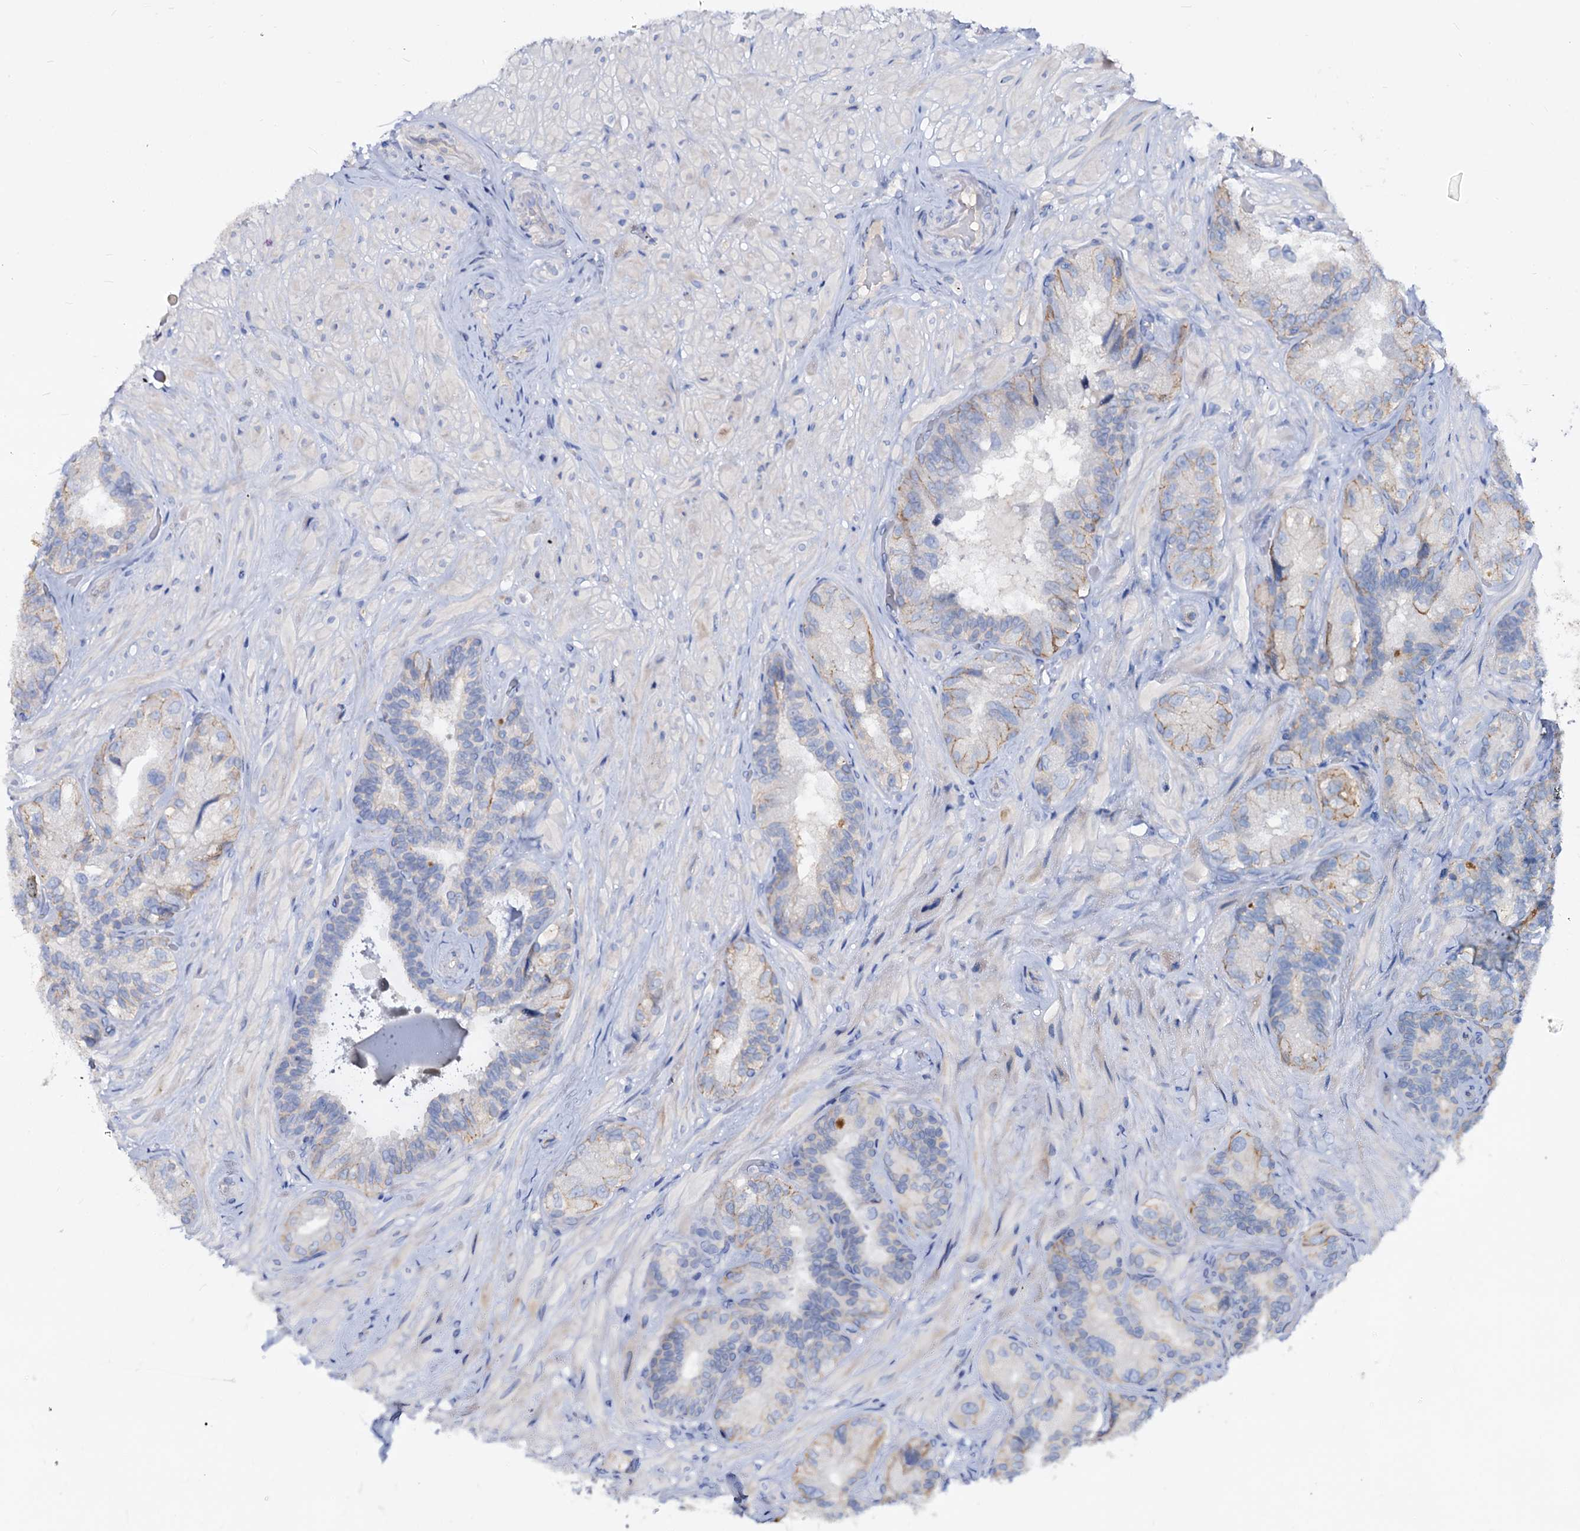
{"staining": {"intensity": "weak", "quantity": "<25%", "location": "cytoplasmic/membranous"}, "tissue": "seminal vesicle", "cell_type": "Glandular cells", "image_type": "normal", "snomed": [{"axis": "morphology", "description": "Normal tissue, NOS"}, {"axis": "topography", "description": "Prostate and seminal vesicle, NOS"}, {"axis": "topography", "description": "Prostate"}, {"axis": "topography", "description": "Seminal veicle"}], "caption": "Immunohistochemical staining of benign human seminal vesicle reveals no significant staining in glandular cells. (Immunohistochemistry, brightfield microscopy, high magnification).", "gene": "DYDC2", "patient": {"sex": "male", "age": 67}}